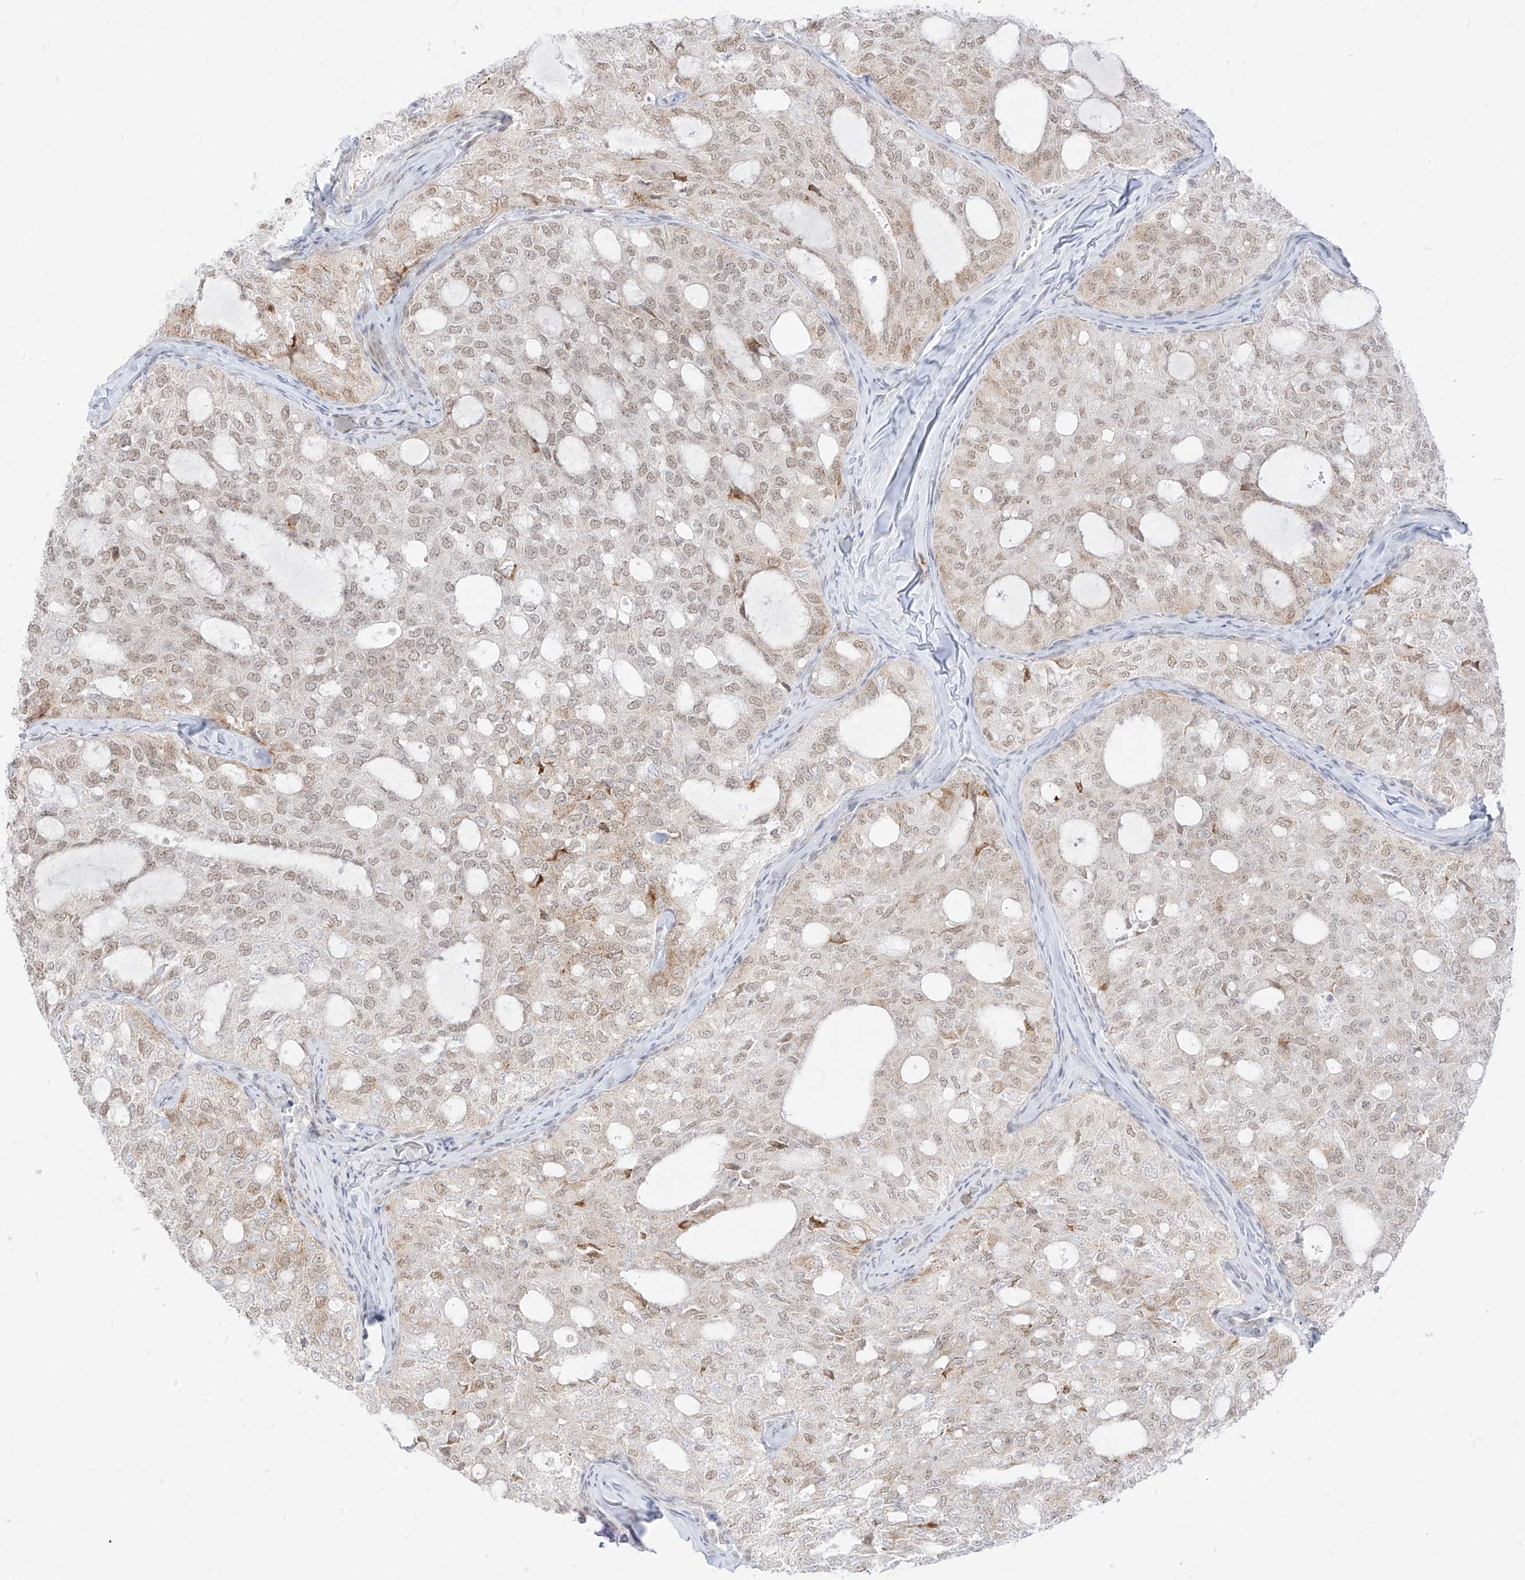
{"staining": {"intensity": "weak", "quantity": "25%-75%", "location": "cytoplasmic/membranous,nuclear"}, "tissue": "thyroid cancer", "cell_type": "Tumor cells", "image_type": "cancer", "snomed": [{"axis": "morphology", "description": "Follicular adenoma carcinoma, NOS"}, {"axis": "topography", "description": "Thyroid gland"}], "caption": "Protein staining demonstrates weak cytoplasmic/membranous and nuclear positivity in approximately 25%-75% of tumor cells in thyroid cancer.", "gene": "SUPT5H", "patient": {"sex": "male", "age": 75}}